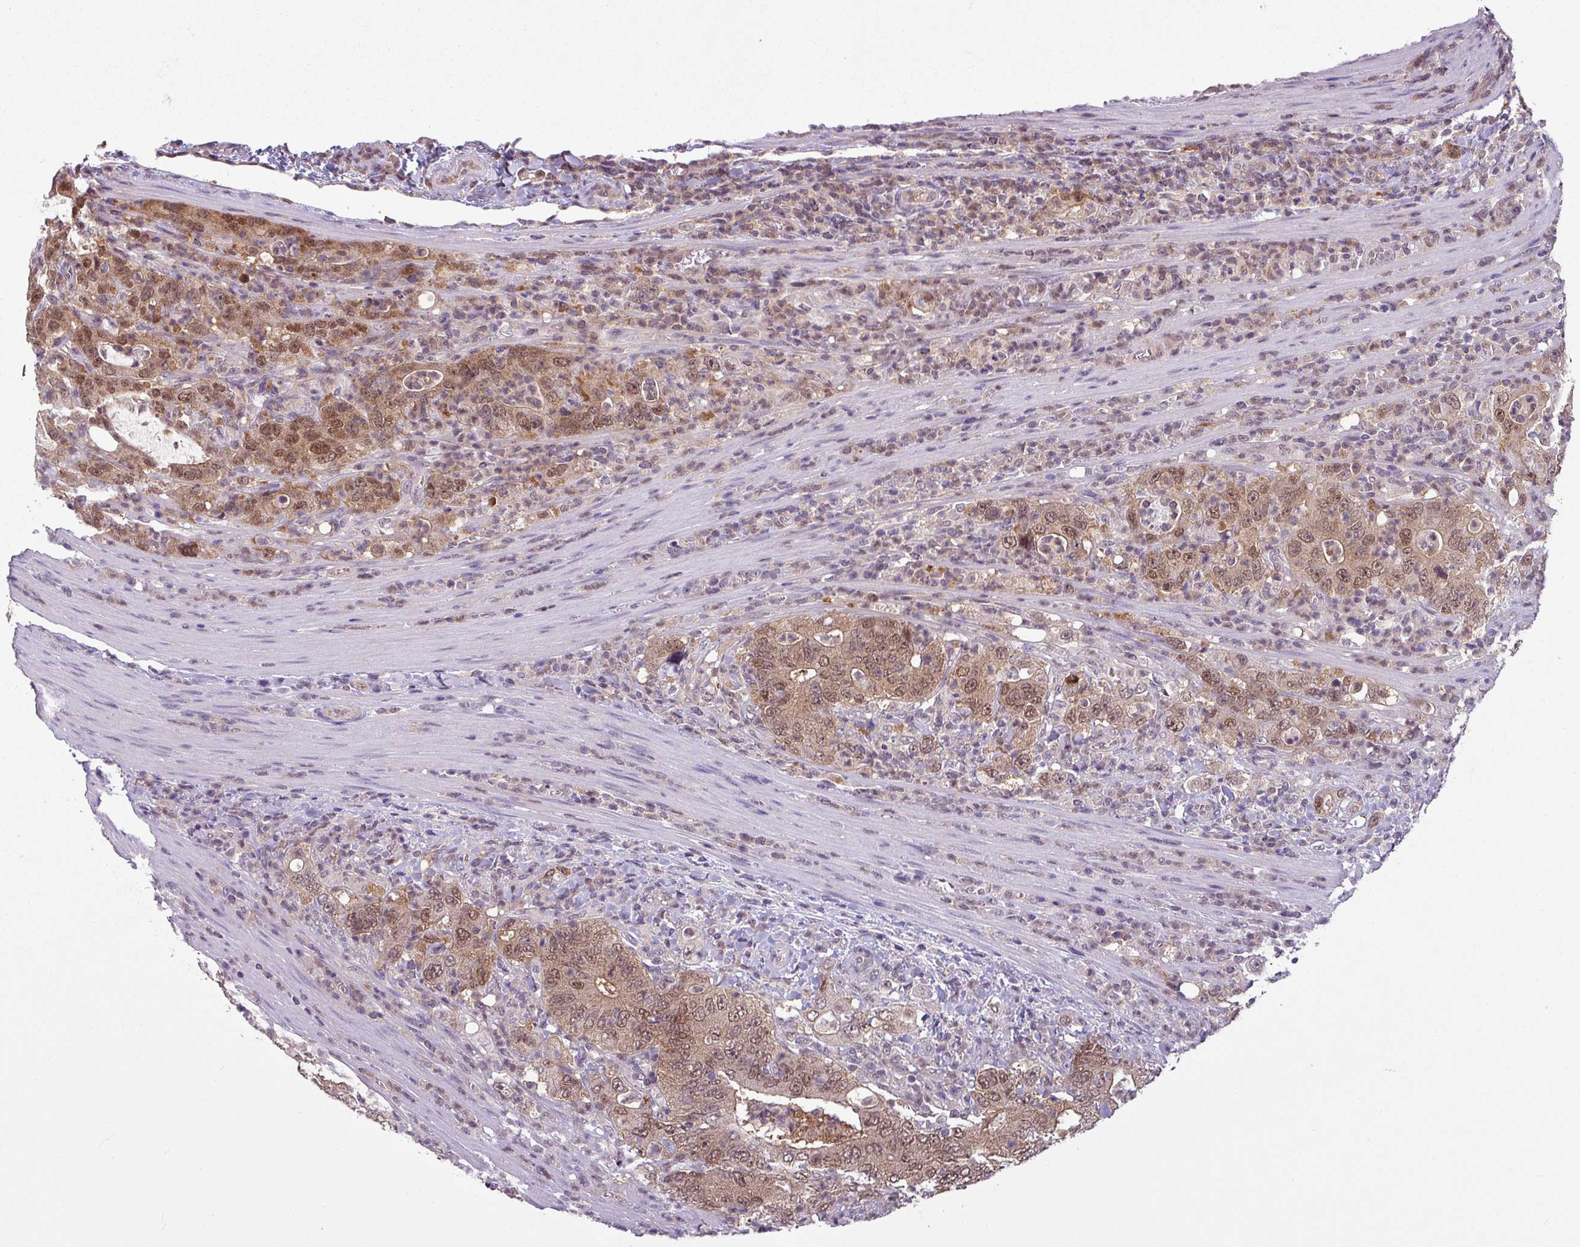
{"staining": {"intensity": "moderate", "quantity": ">75%", "location": "cytoplasmic/membranous,nuclear"}, "tissue": "colorectal cancer", "cell_type": "Tumor cells", "image_type": "cancer", "snomed": [{"axis": "morphology", "description": "Adenocarcinoma, NOS"}, {"axis": "topography", "description": "Colon"}], "caption": "IHC micrograph of neoplastic tissue: human colorectal cancer (adenocarcinoma) stained using immunohistochemistry shows medium levels of moderate protein expression localized specifically in the cytoplasmic/membranous and nuclear of tumor cells, appearing as a cytoplasmic/membranous and nuclear brown color.", "gene": "TTLL12", "patient": {"sex": "female", "age": 75}}